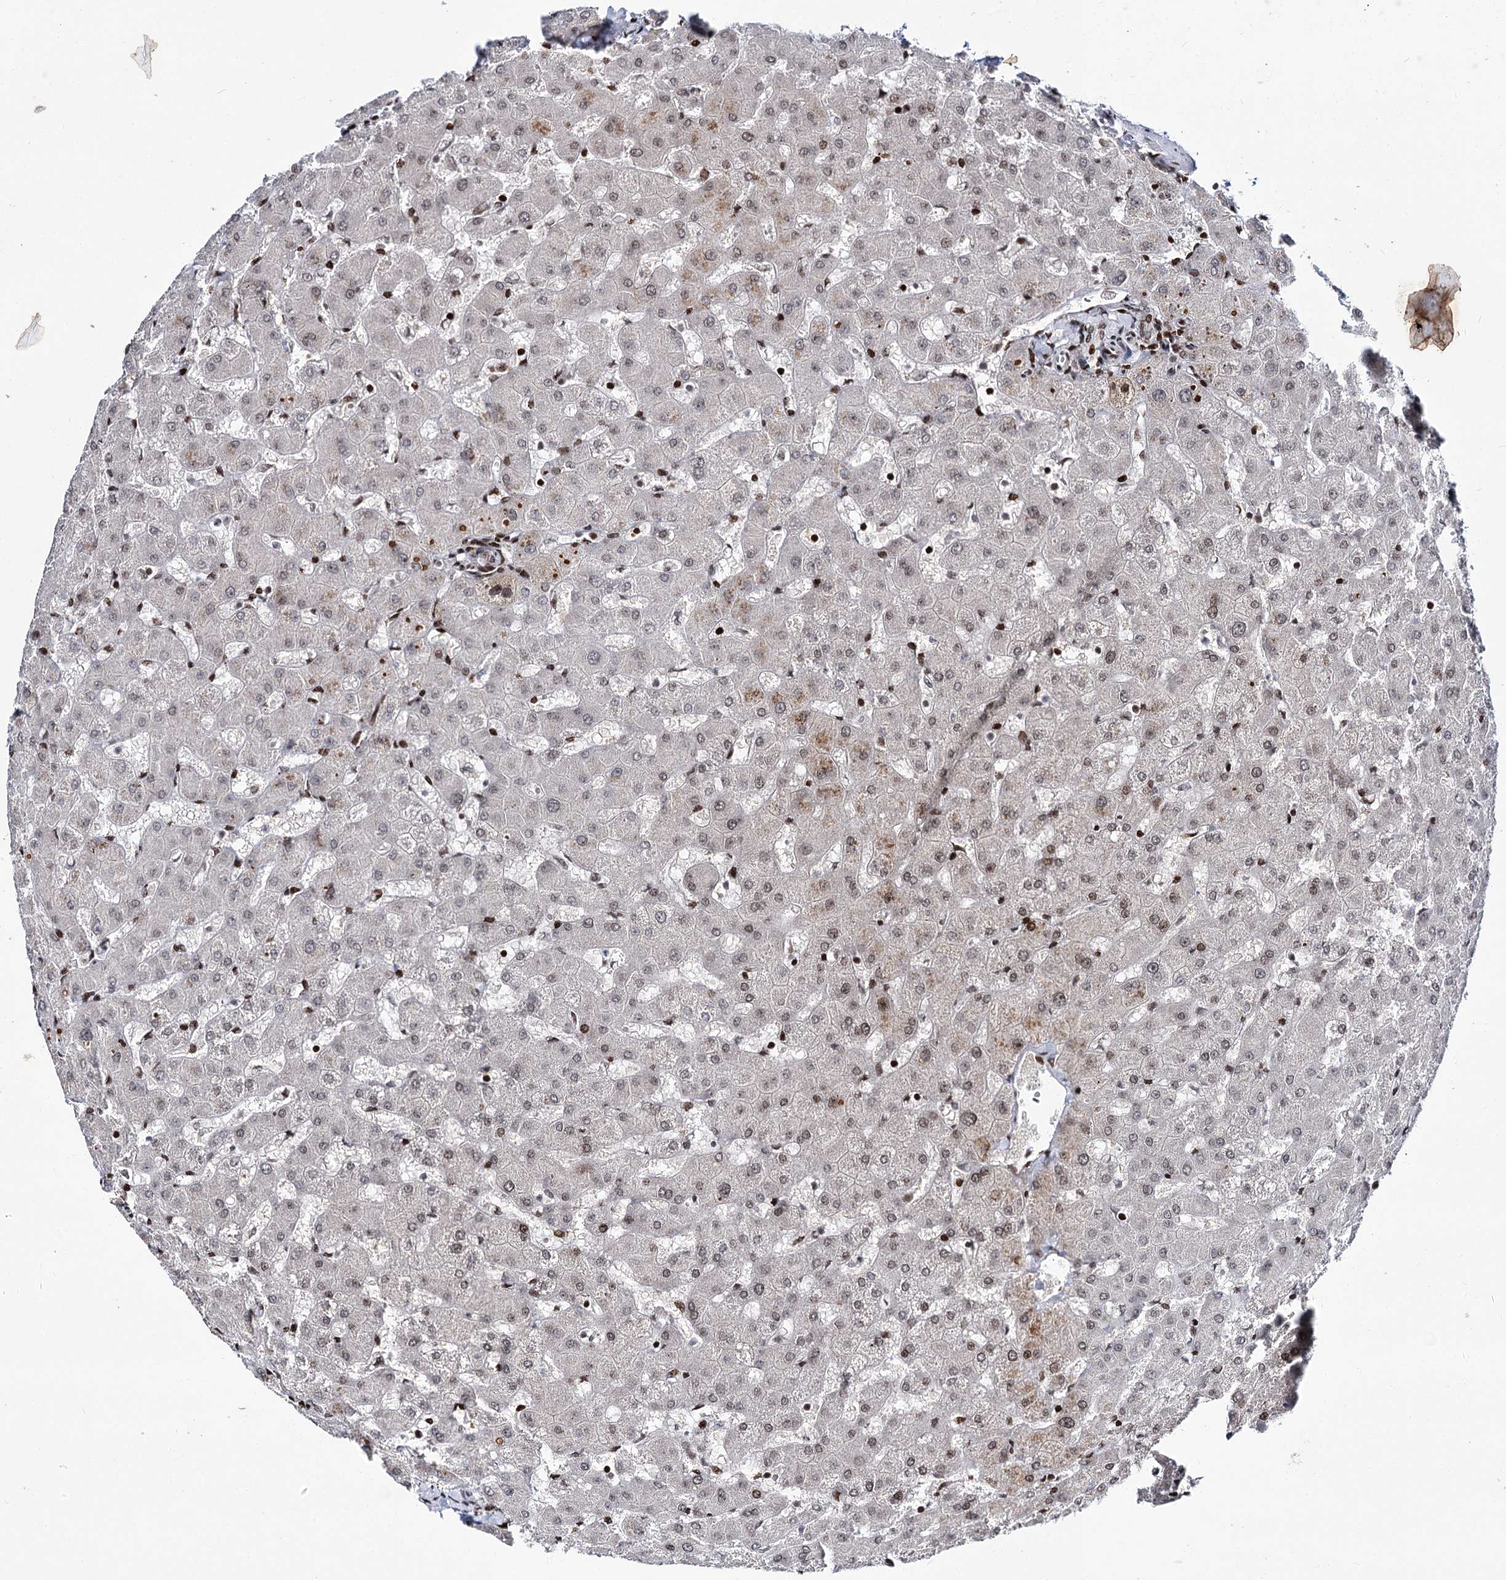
{"staining": {"intensity": "negative", "quantity": "none", "location": "none"}, "tissue": "liver", "cell_type": "Cholangiocytes", "image_type": "normal", "snomed": [{"axis": "morphology", "description": "Normal tissue, NOS"}, {"axis": "topography", "description": "Liver"}], "caption": "DAB immunohistochemical staining of benign liver shows no significant staining in cholangiocytes. (Brightfield microscopy of DAB (3,3'-diaminobenzidine) immunohistochemistry at high magnification).", "gene": "ITFG2", "patient": {"sex": "female", "age": 63}}